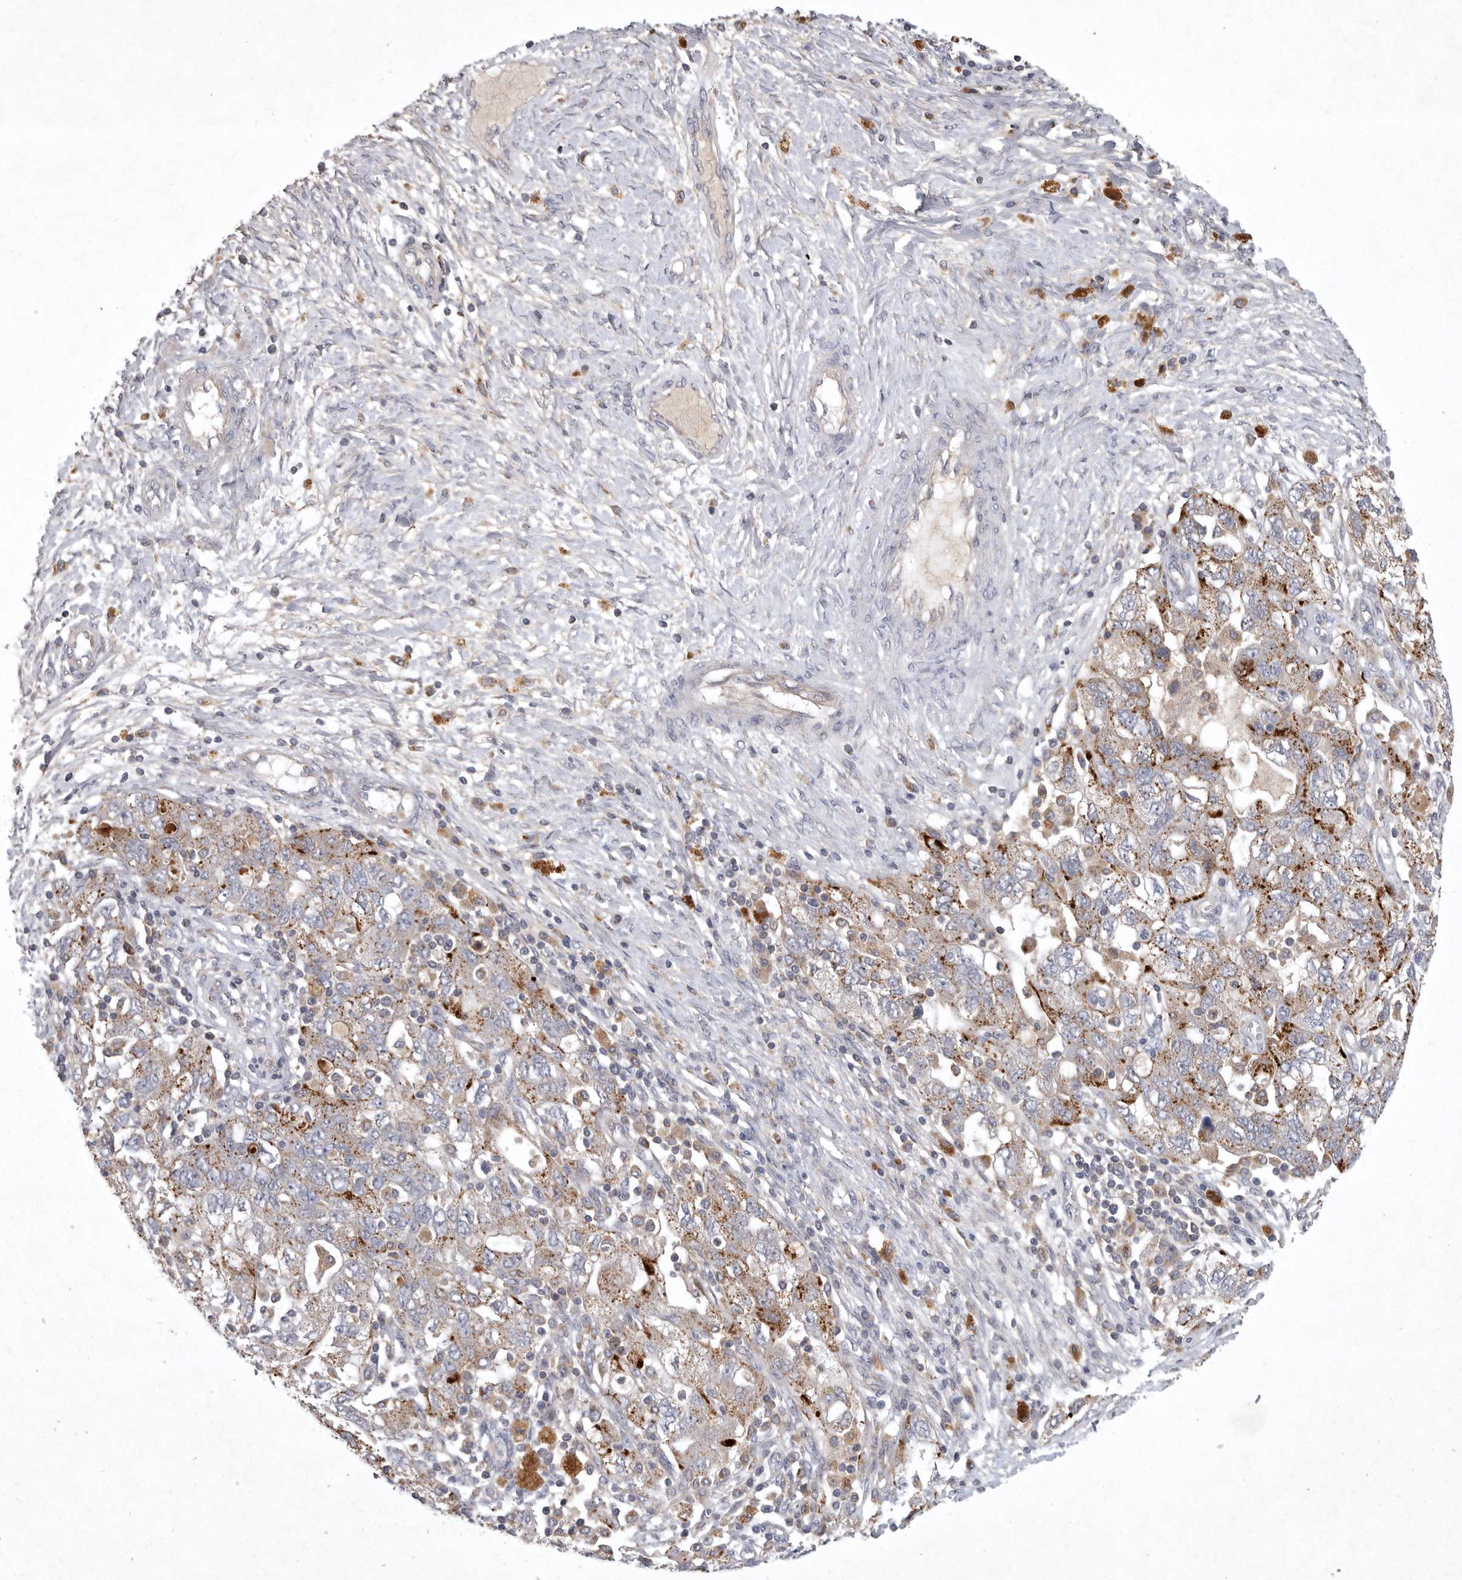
{"staining": {"intensity": "moderate", "quantity": ">75%", "location": "cytoplasmic/membranous"}, "tissue": "ovarian cancer", "cell_type": "Tumor cells", "image_type": "cancer", "snomed": [{"axis": "morphology", "description": "Carcinoma, NOS"}, {"axis": "morphology", "description": "Cystadenocarcinoma, serous, NOS"}, {"axis": "topography", "description": "Ovary"}], "caption": "DAB immunohistochemical staining of human ovarian serous cystadenocarcinoma exhibits moderate cytoplasmic/membranous protein expression in approximately >75% of tumor cells. (DAB (3,3'-diaminobenzidine) = brown stain, brightfield microscopy at high magnification).", "gene": "LAMTOR3", "patient": {"sex": "female", "age": 69}}